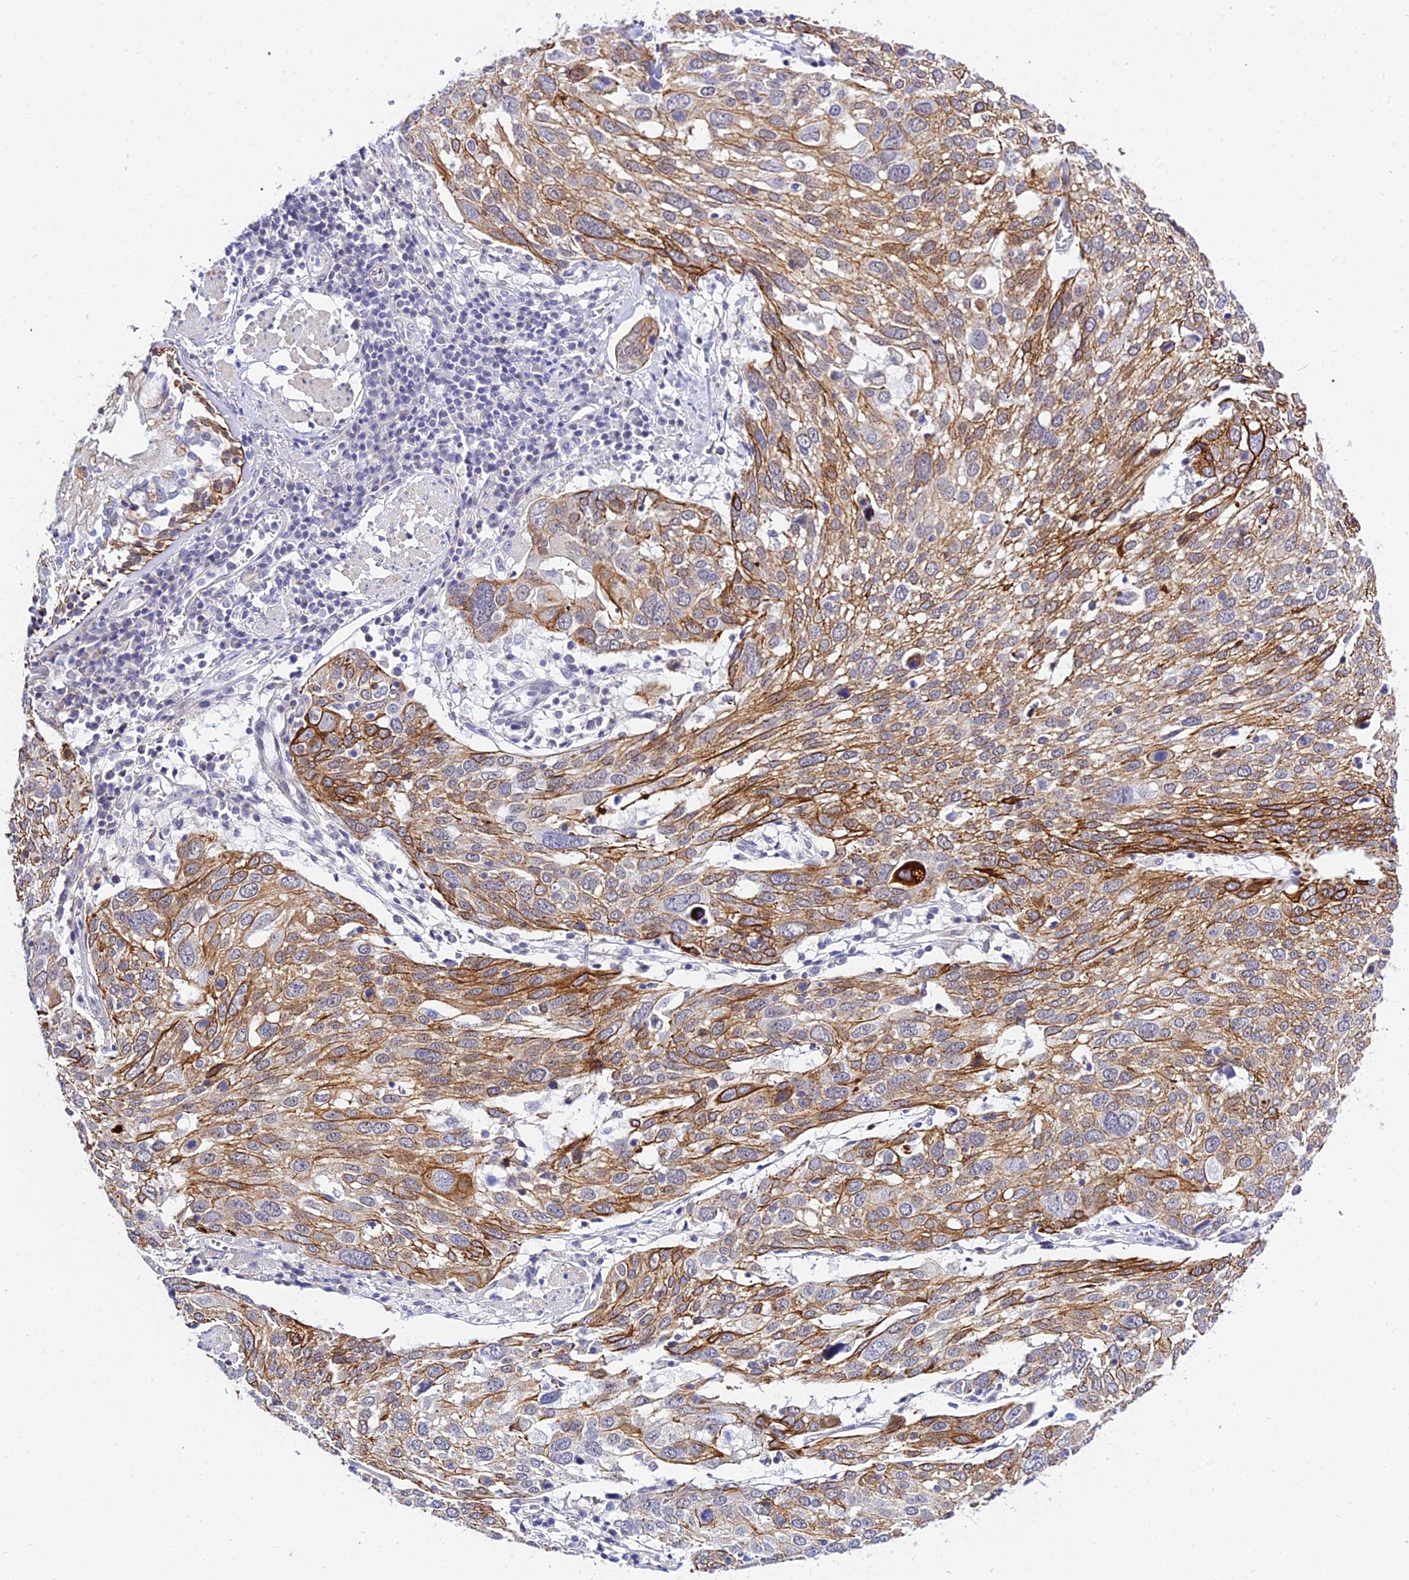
{"staining": {"intensity": "moderate", "quantity": ">75%", "location": "cytoplasmic/membranous"}, "tissue": "lung cancer", "cell_type": "Tumor cells", "image_type": "cancer", "snomed": [{"axis": "morphology", "description": "Squamous cell carcinoma, NOS"}, {"axis": "topography", "description": "Lung"}], "caption": "Immunohistochemistry micrograph of human lung squamous cell carcinoma stained for a protein (brown), which exhibits medium levels of moderate cytoplasmic/membranous positivity in approximately >75% of tumor cells.", "gene": "ZNF628", "patient": {"sex": "male", "age": 65}}